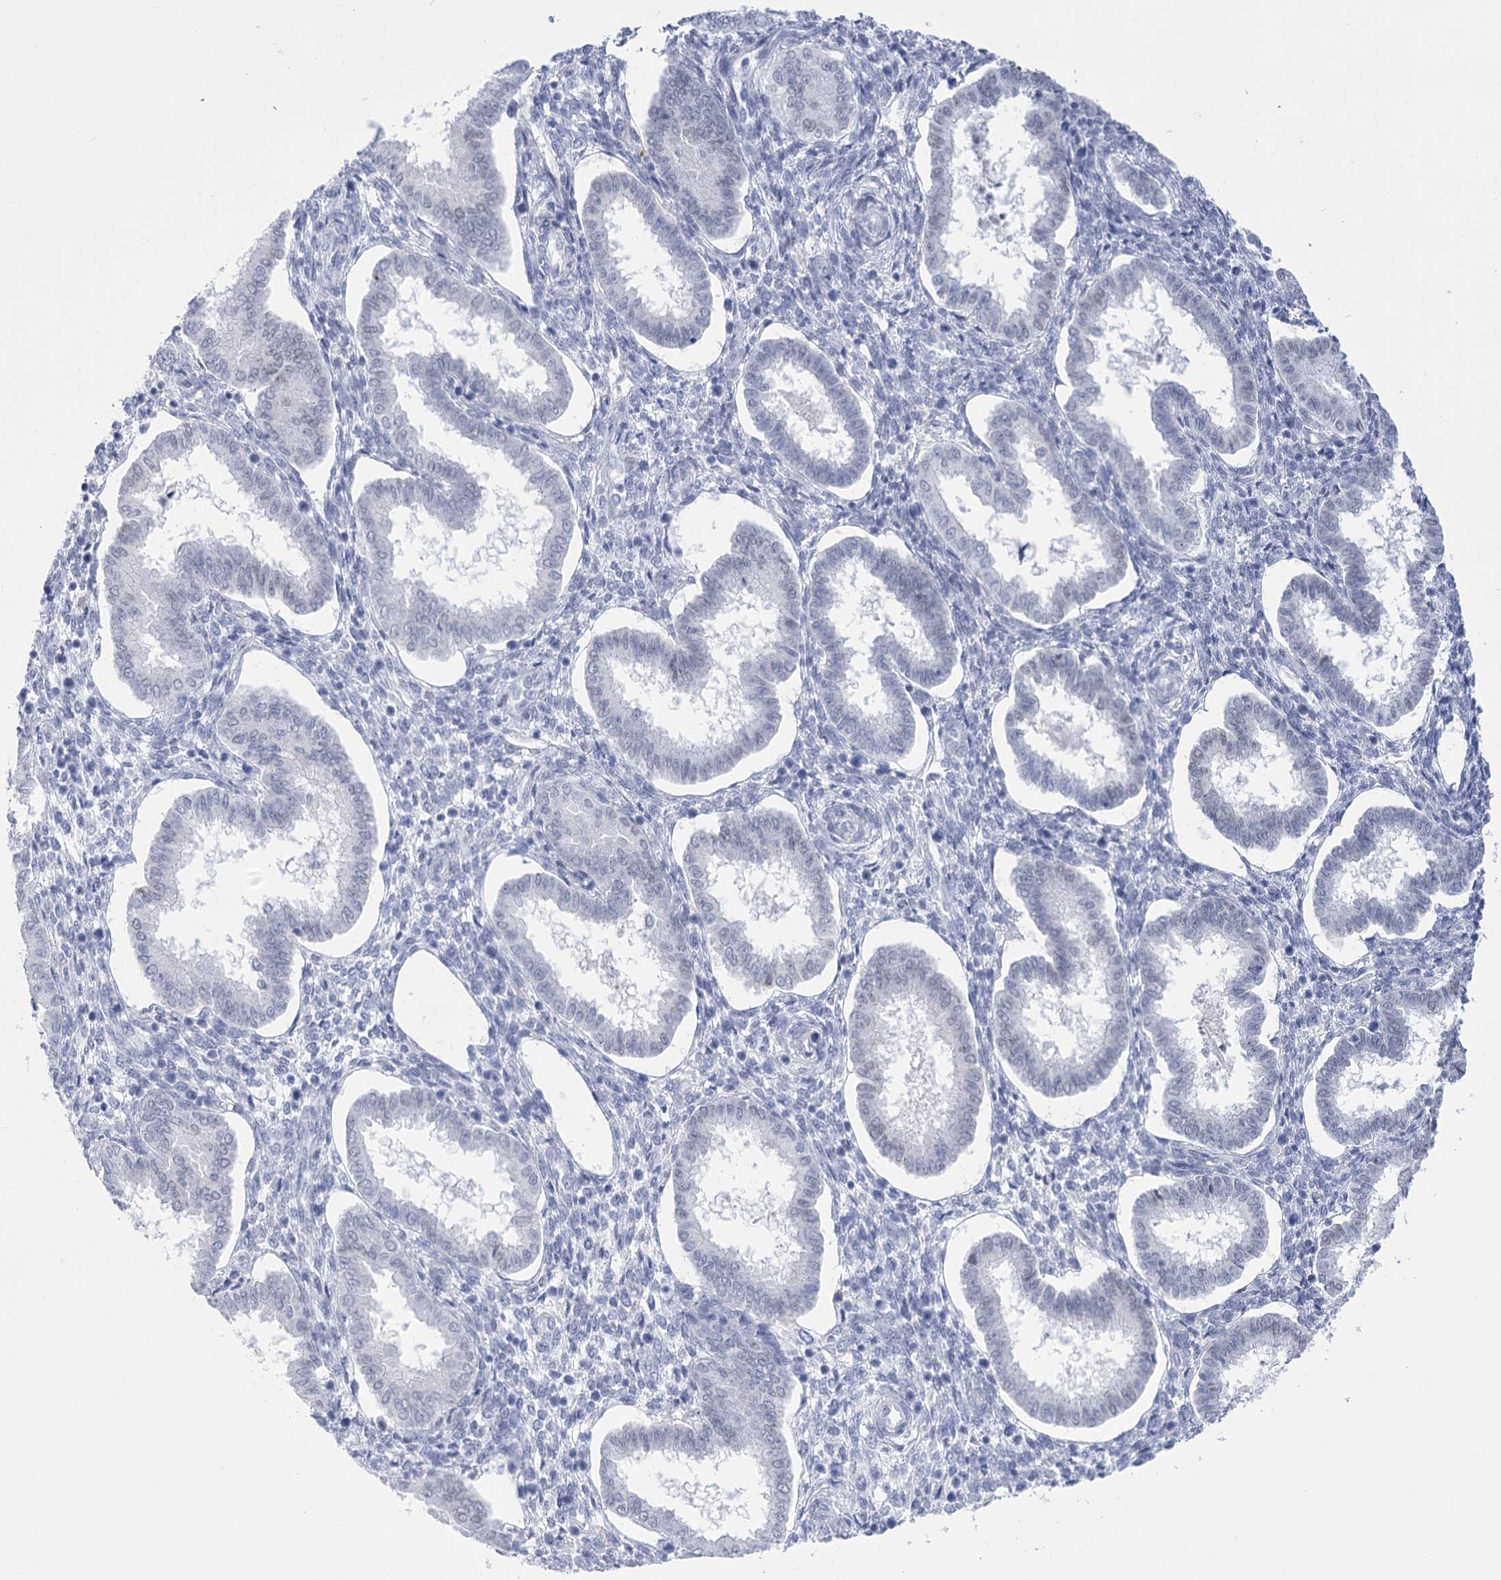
{"staining": {"intensity": "negative", "quantity": "none", "location": "none"}, "tissue": "endometrium", "cell_type": "Cells in endometrial stroma", "image_type": "normal", "snomed": [{"axis": "morphology", "description": "Normal tissue, NOS"}, {"axis": "topography", "description": "Endometrium"}], "caption": "The image demonstrates no staining of cells in endometrial stroma in benign endometrium.", "gene": "HORMAD1", "patient": {"sex": "female", "age": 24}}